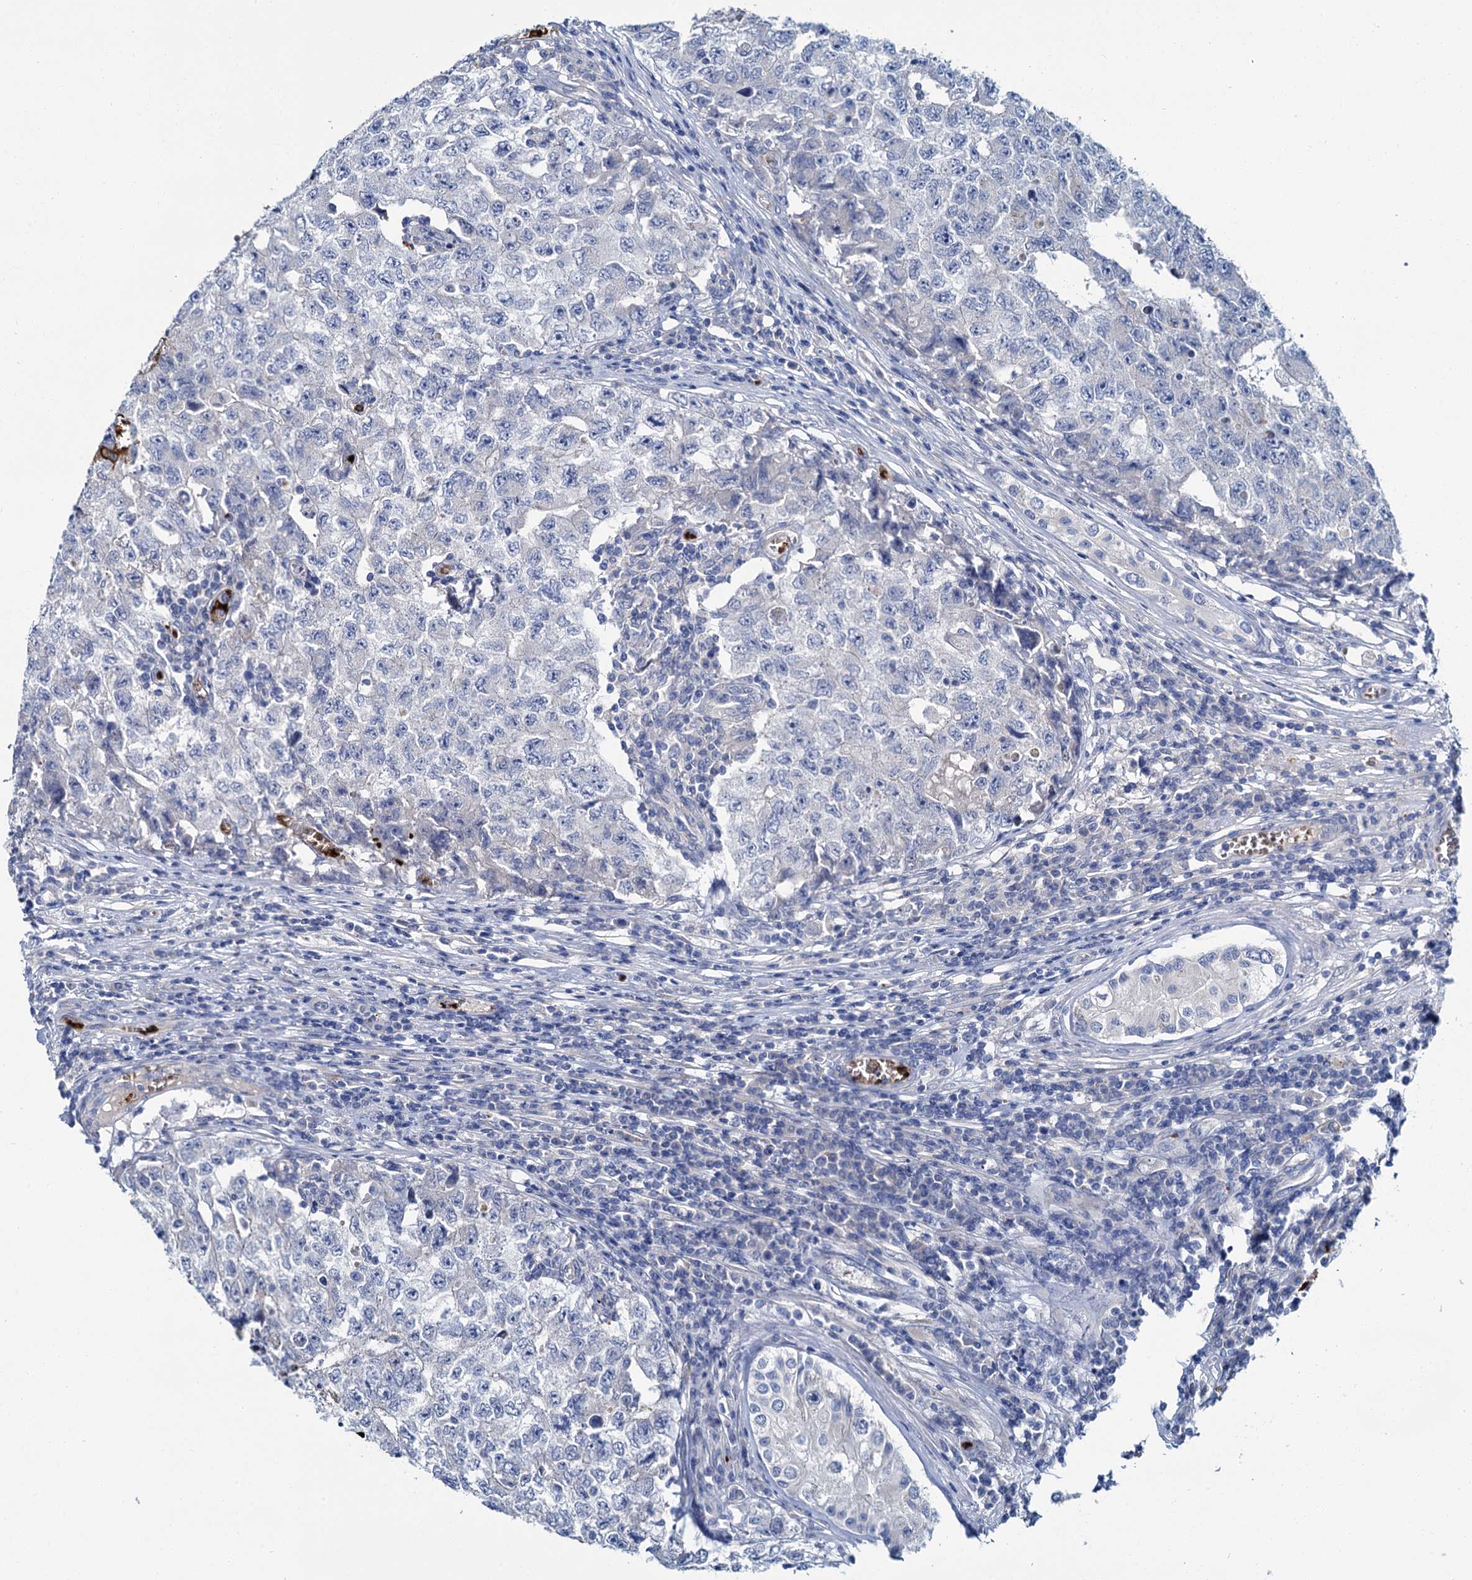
{"staining": {"intensity": "negative", "quantity": "none", "location": "none"}, "tissue": "testis cancer", "cell_type": "Tumor cells", "image_type": "cancer", "snomed": [{"axis": "morphology", "description": "Carcinoma, Embryonal, NOS"}, {"axis": "topography", "description": "Testis"}], "caption": "Testis embryonal carcinoma stained for a protein using IHC reveals no staining tumor cells.", "gene": "ATG2A", "patient": {"sex": "male", "age": 17}}